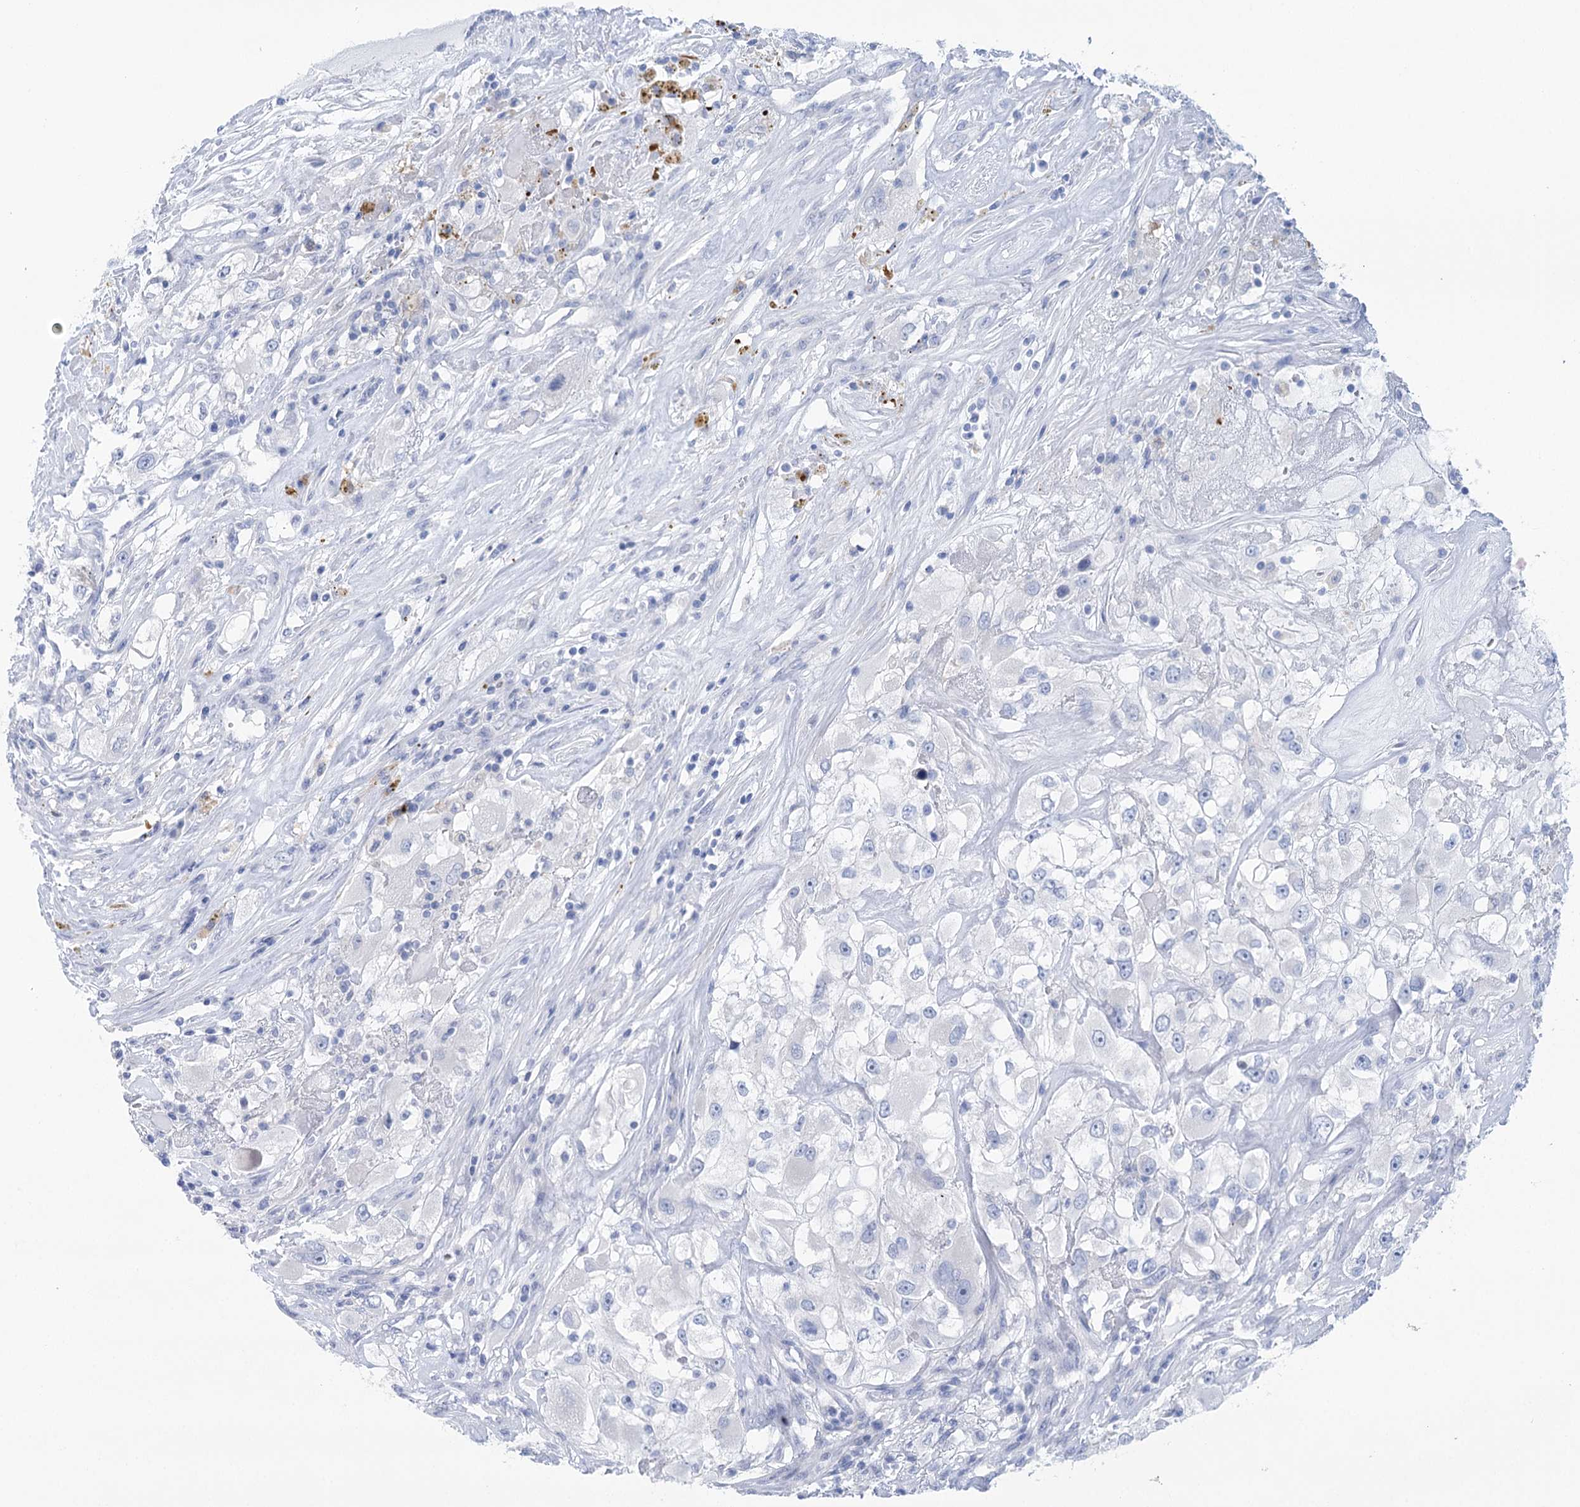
{"staining": {"intensity": "negative", "quantity": "none", "location": "none"}, "tissue": "renal cancer", "cell_type": "Tumor cells", "image_type": "cancer", "snomed": [{"axis": "morphology", "description": "Adenocarcinoma, NOS"}, {"axis": "topography", "description": "Kidney"}], "caption": "Tumor cells show no significant expression in renal adenocarcinoma.", "gene": "LALBA", "patient": {"sex": "female", "age": 52}}